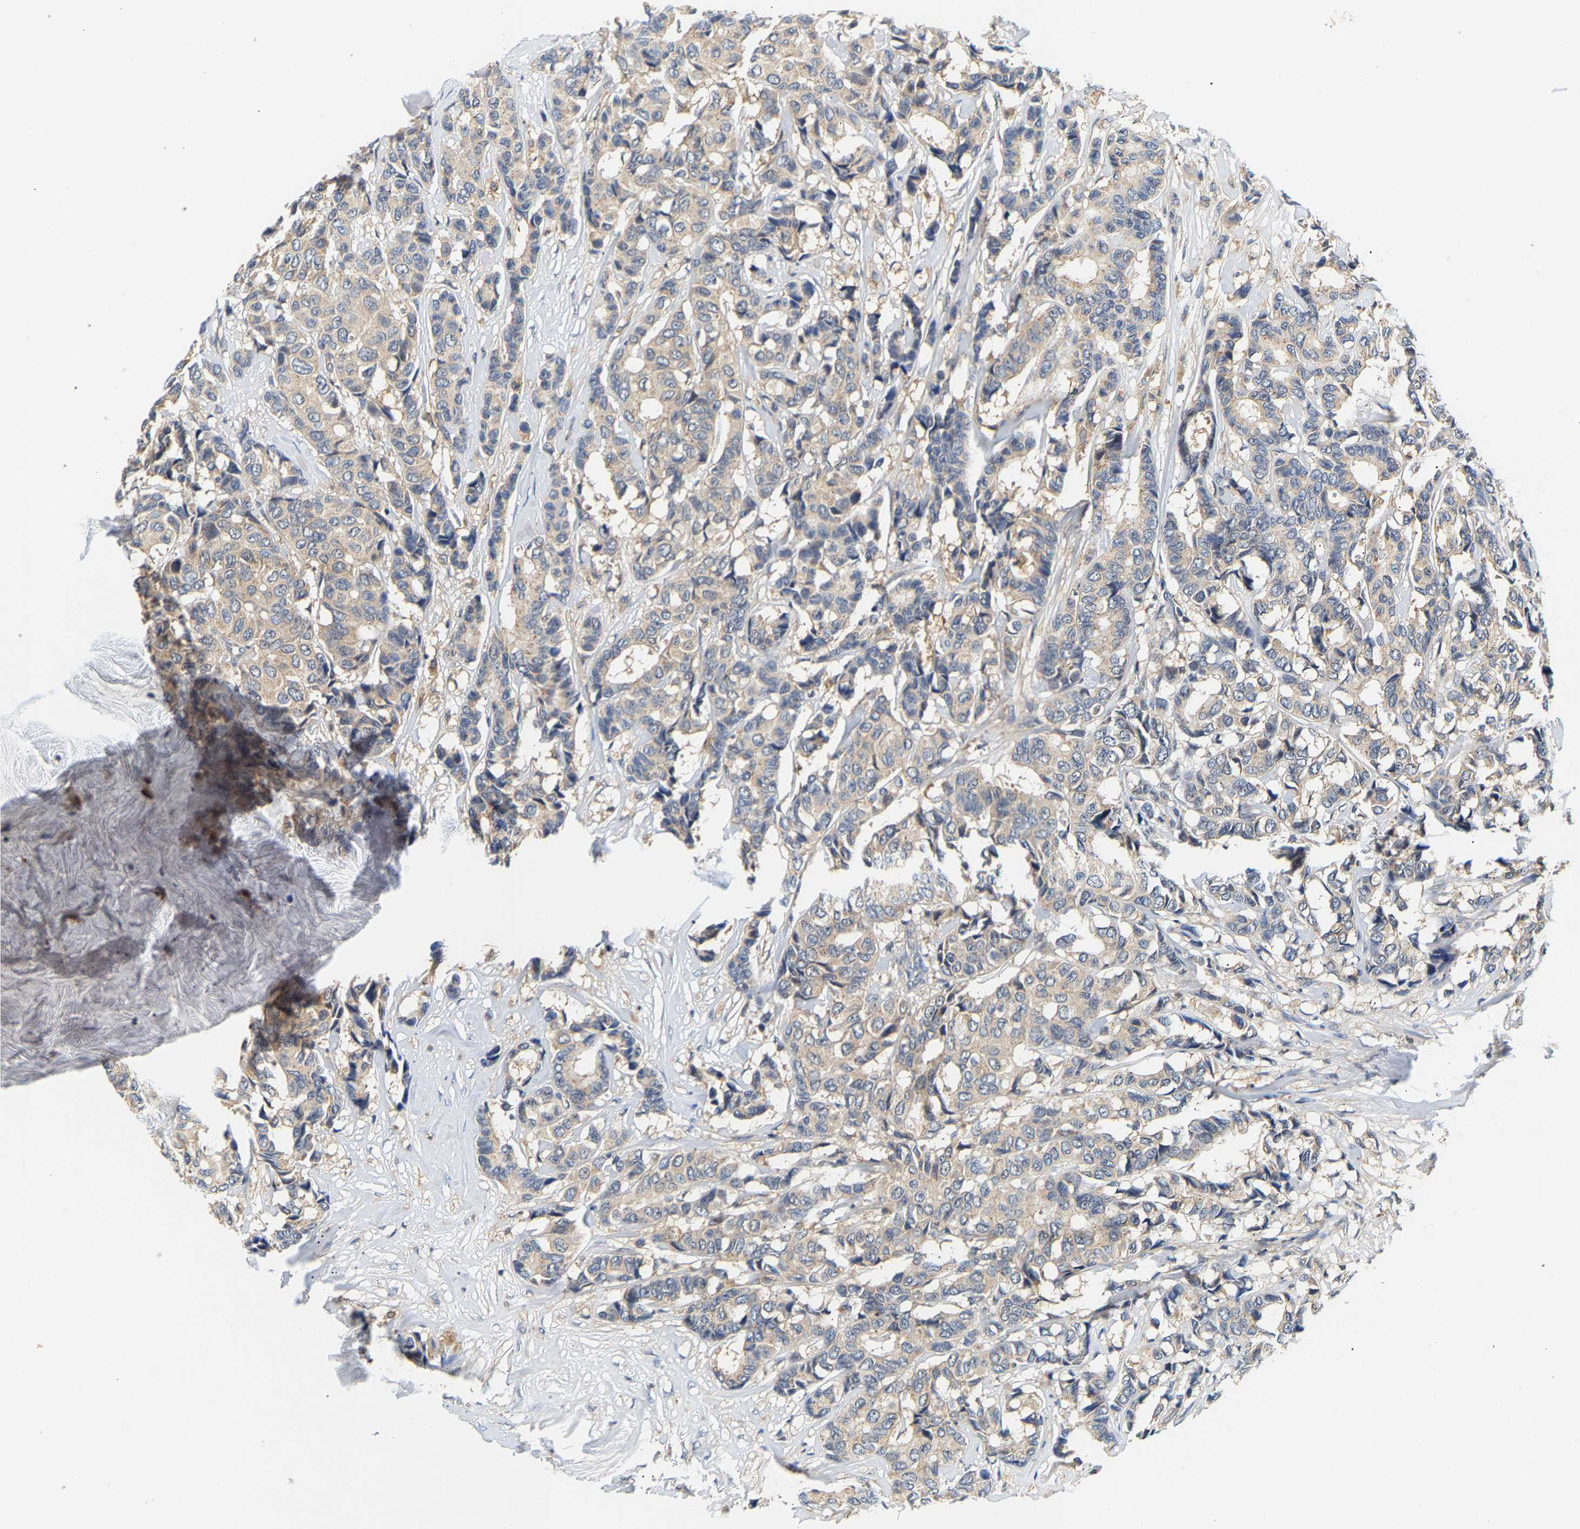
{"staining": {"intensity": "weak", "quantity": "25%-75%", "location": "cytoplasmic/membranous"}, "tissue": "breast cancer", "cell_type": "Tumor cells", "image_type": "cancer", "snomed": [{"axis": "morphology", "description": "Duct carcinoma"}, {"axis": "topography", "description": "Breast"}], "caption": "The immunohistochemical stain highlights weak cytoplasmic/membranous staining in tumor cells of breast cancer (intraductal carcinoma) tissue. (DAB IHC with brightfield microscopy, high magnification).", "gene": "PPID", "patient": {"sex": "female", "age": 87}}